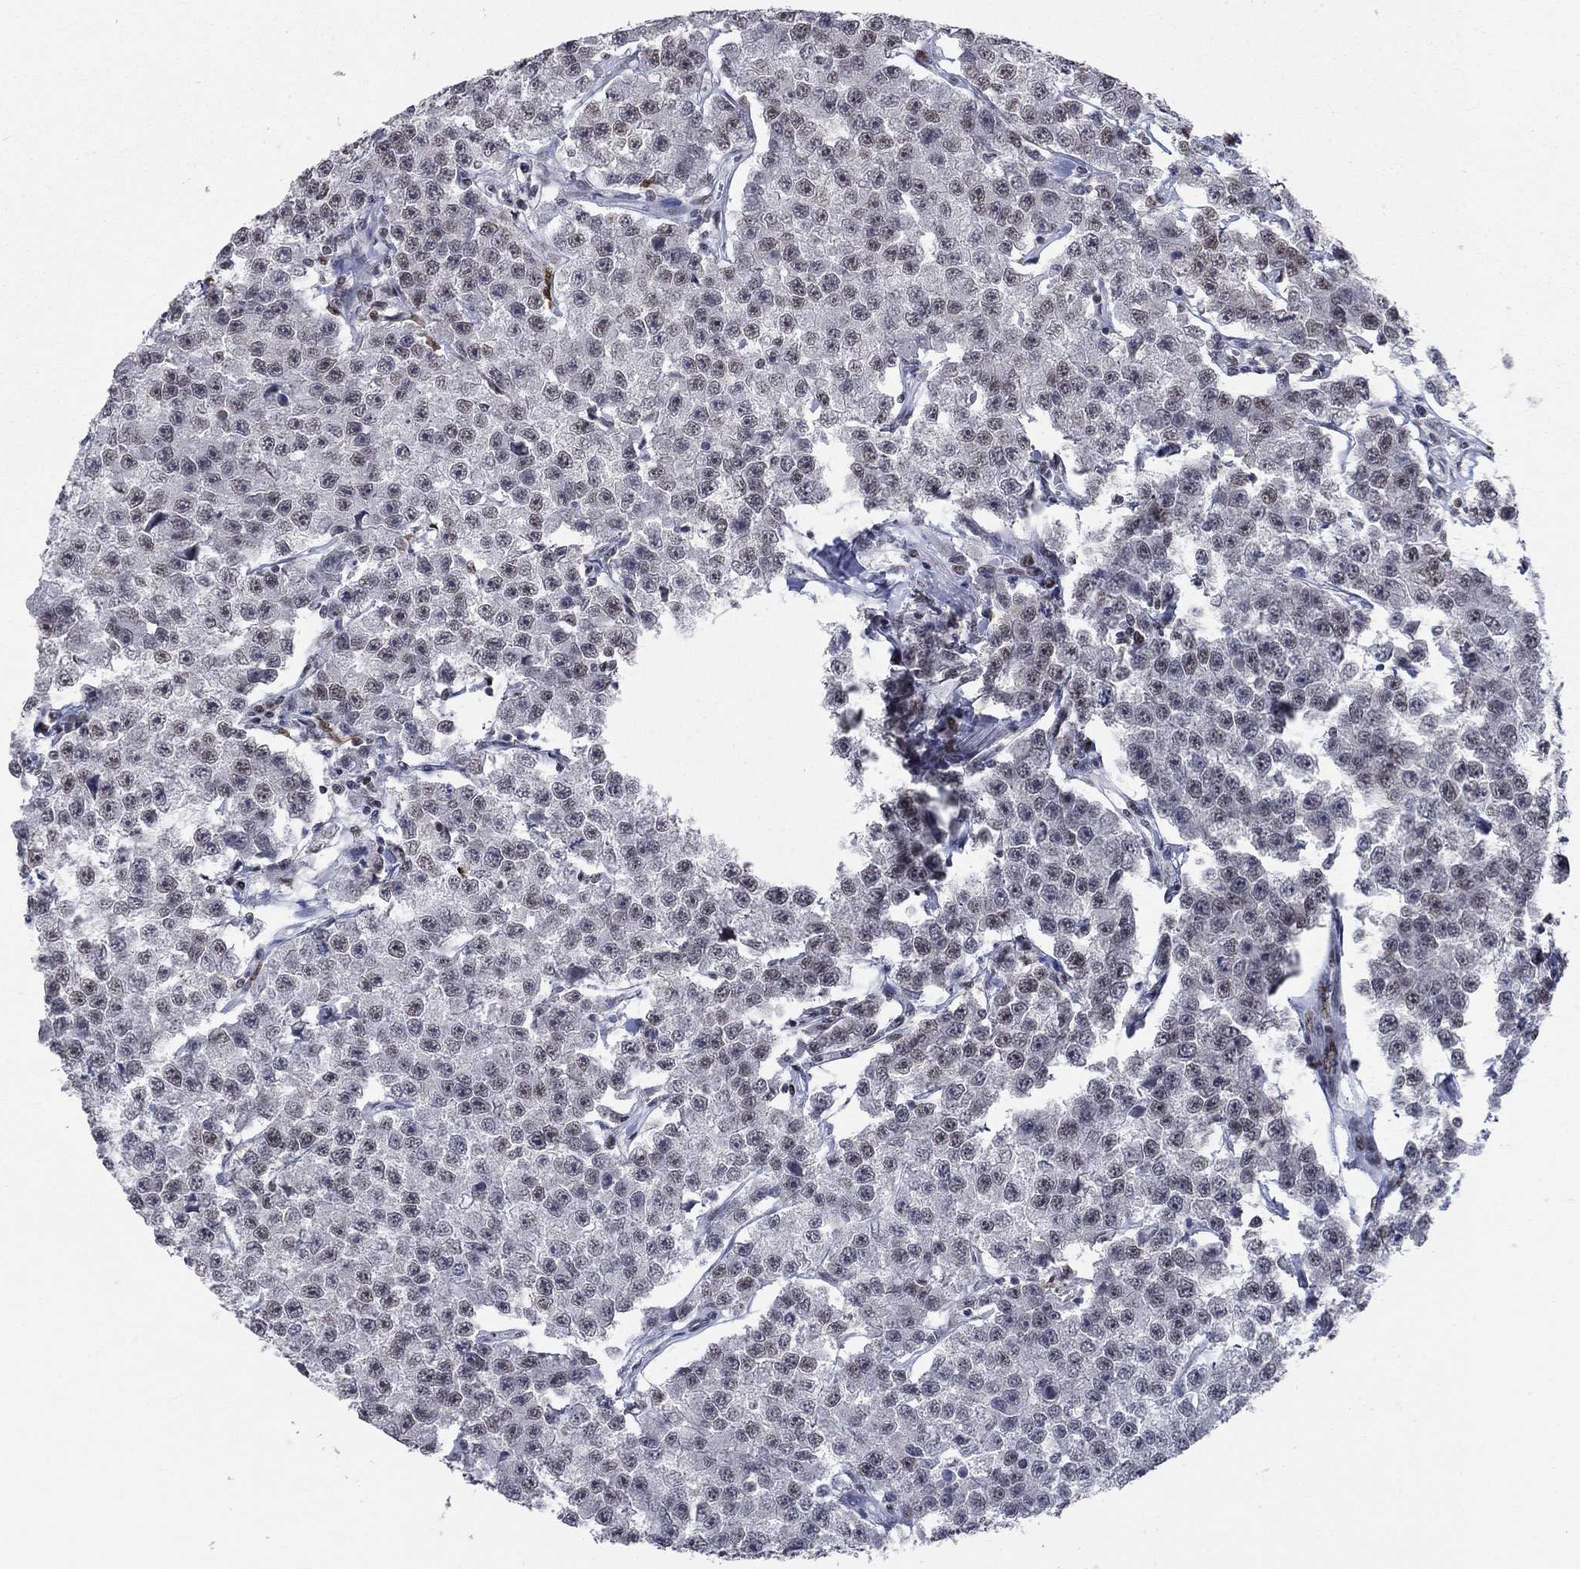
{"staining": {"intensity": "negative", "quantity": "none", "location": "none"}, "tissue": "testis cancer", "cell_type": "Tumor cells", "image_type": "cancer", "snomed": [{"axis": "morphology", "description": "Seminoma, NOS"}, {"axis": "topography", "description": "Testis"}], "caption": "Immunohistochemical staining of testis seminoma demonstrates no significant positivity in tumor cells.", "gene": "HCFC1", "patient": {"sex": "male", "age": 59}}